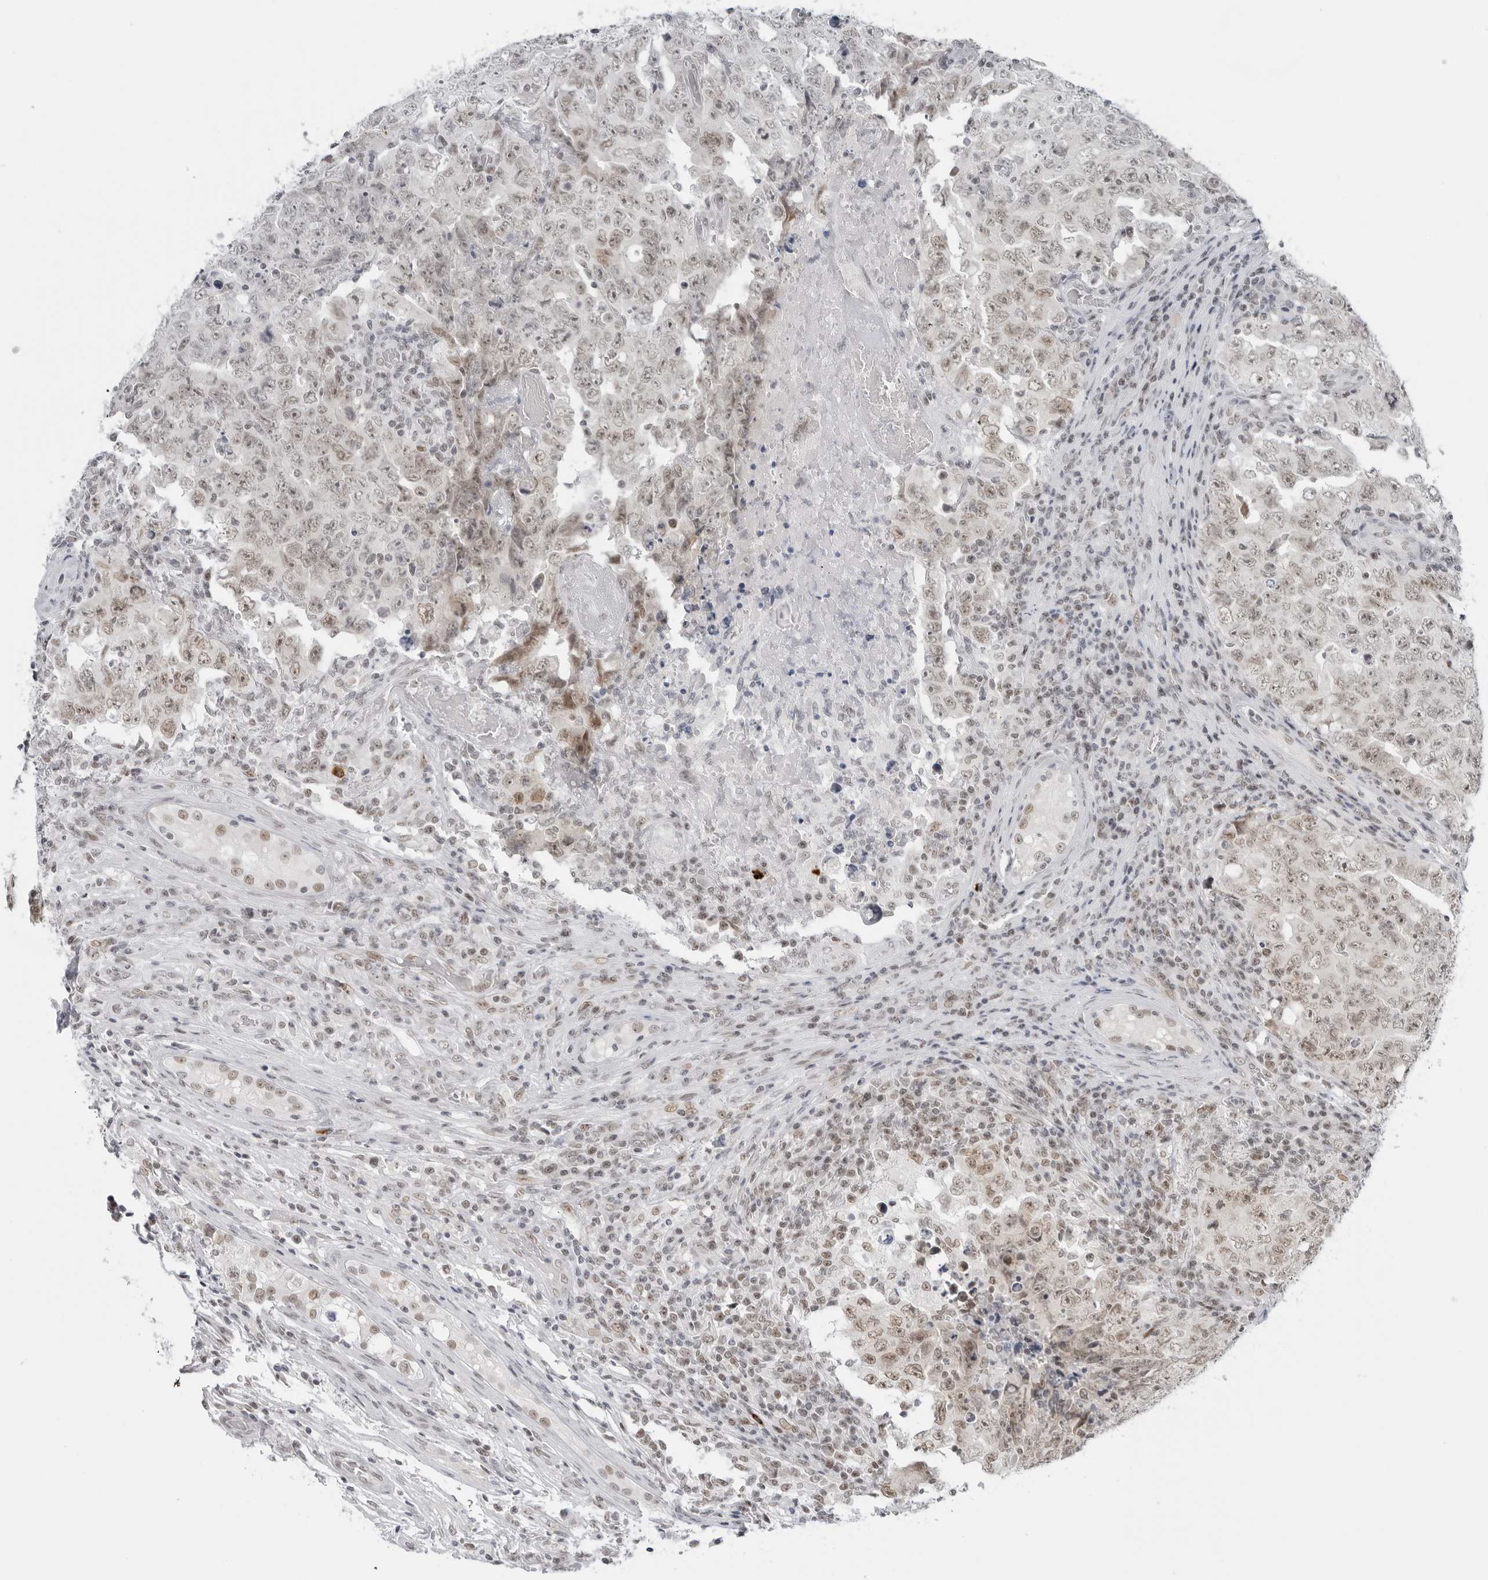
{"staining": {"intensity": "weak", "quantity": ">75%", "location": "nuclear"}, "tissue": "testis cancer", "cell_type": "Tumor cells", "image_type": "cancer", "snomed": [{"axis": "morphology", "description": "Carcinoma, Embryonal, NOS"}, {"axis": "topography", "description": "Testis"}], "caption": "Protein expression analysis of human testis cancer (embryonal carcinoma) reveals weak nuclear expression in approximately >75% of tumor cells.", "gene": "FOXK2", "patient": {"sex": "male", "age": 26}}